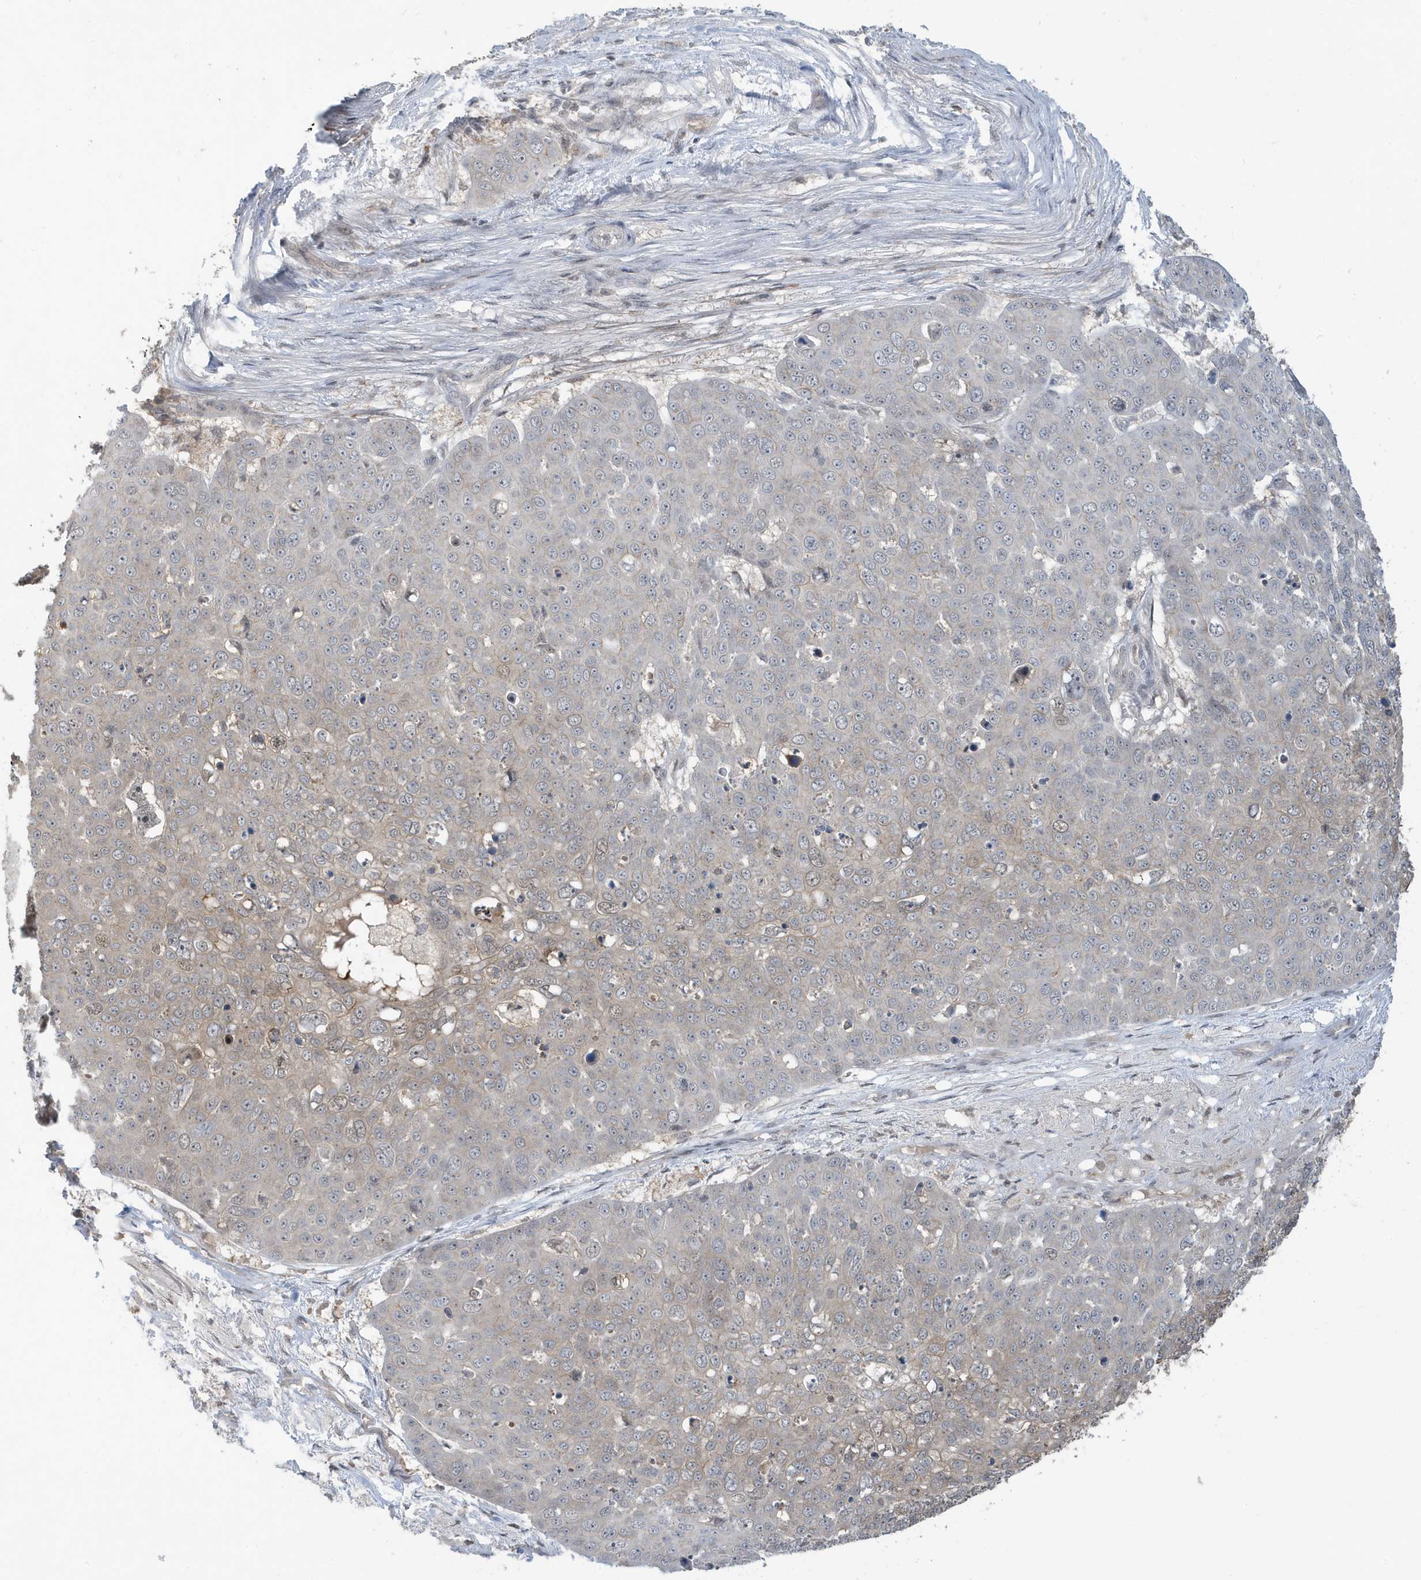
{"staining": {"intensity": "weak", "quantity": "25%-75%", "location": "cytoplasmic/membranous"}, "tissue": "skin cancer", "cell_type": "Tumor cells", "image_type": "cancer", "snomed": [{"axis": "morphology", "description": "Squamous cell carcinoma, NOS"}, {"axis": "topography", "description": "Skin"}], "caption": "A photomicrograph of human skin cancer stained for a protein exhibits weak cytoplasmic/membranous brown staining in tumor cells.", "gene": "PRRT3", "patient": {"sex": "male", "age": 71}}